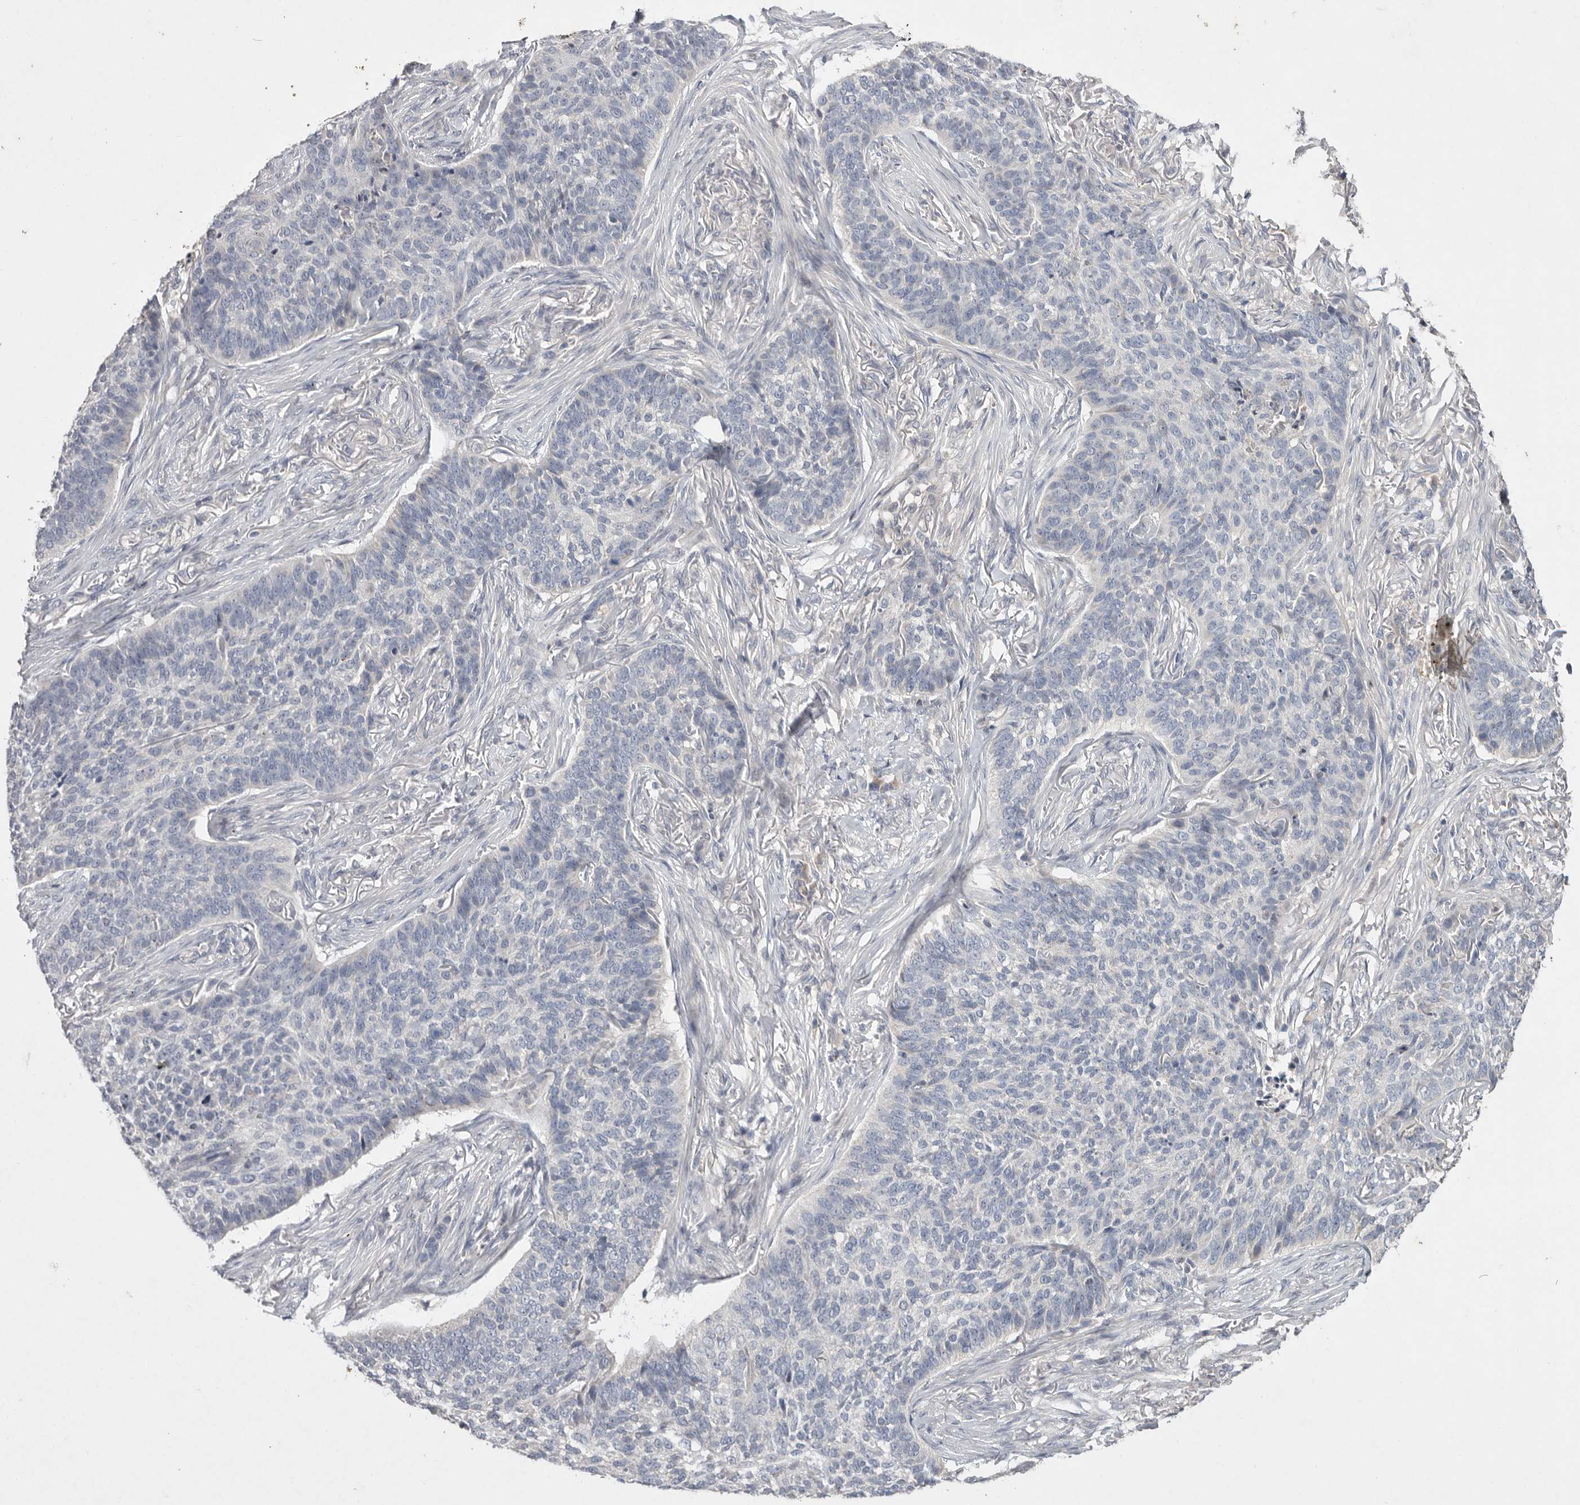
{"staining": {"intensity": "negative", "quantity": "none", "location": "none"}, "tissue": "skin cancer", "cell_type": "Tumor cells", "image_type": "cancer", "snomed": [{"axis": "morphology", "description": "Basal cell carcinoma"}, {"axis": "topography", "description": "Skin"}], "caption": "There is no significant staining in tumor cells of skin basal cell carcinoma.", "gene": "TNFSF14", "patient": {"sex": "male", "age": 85}}